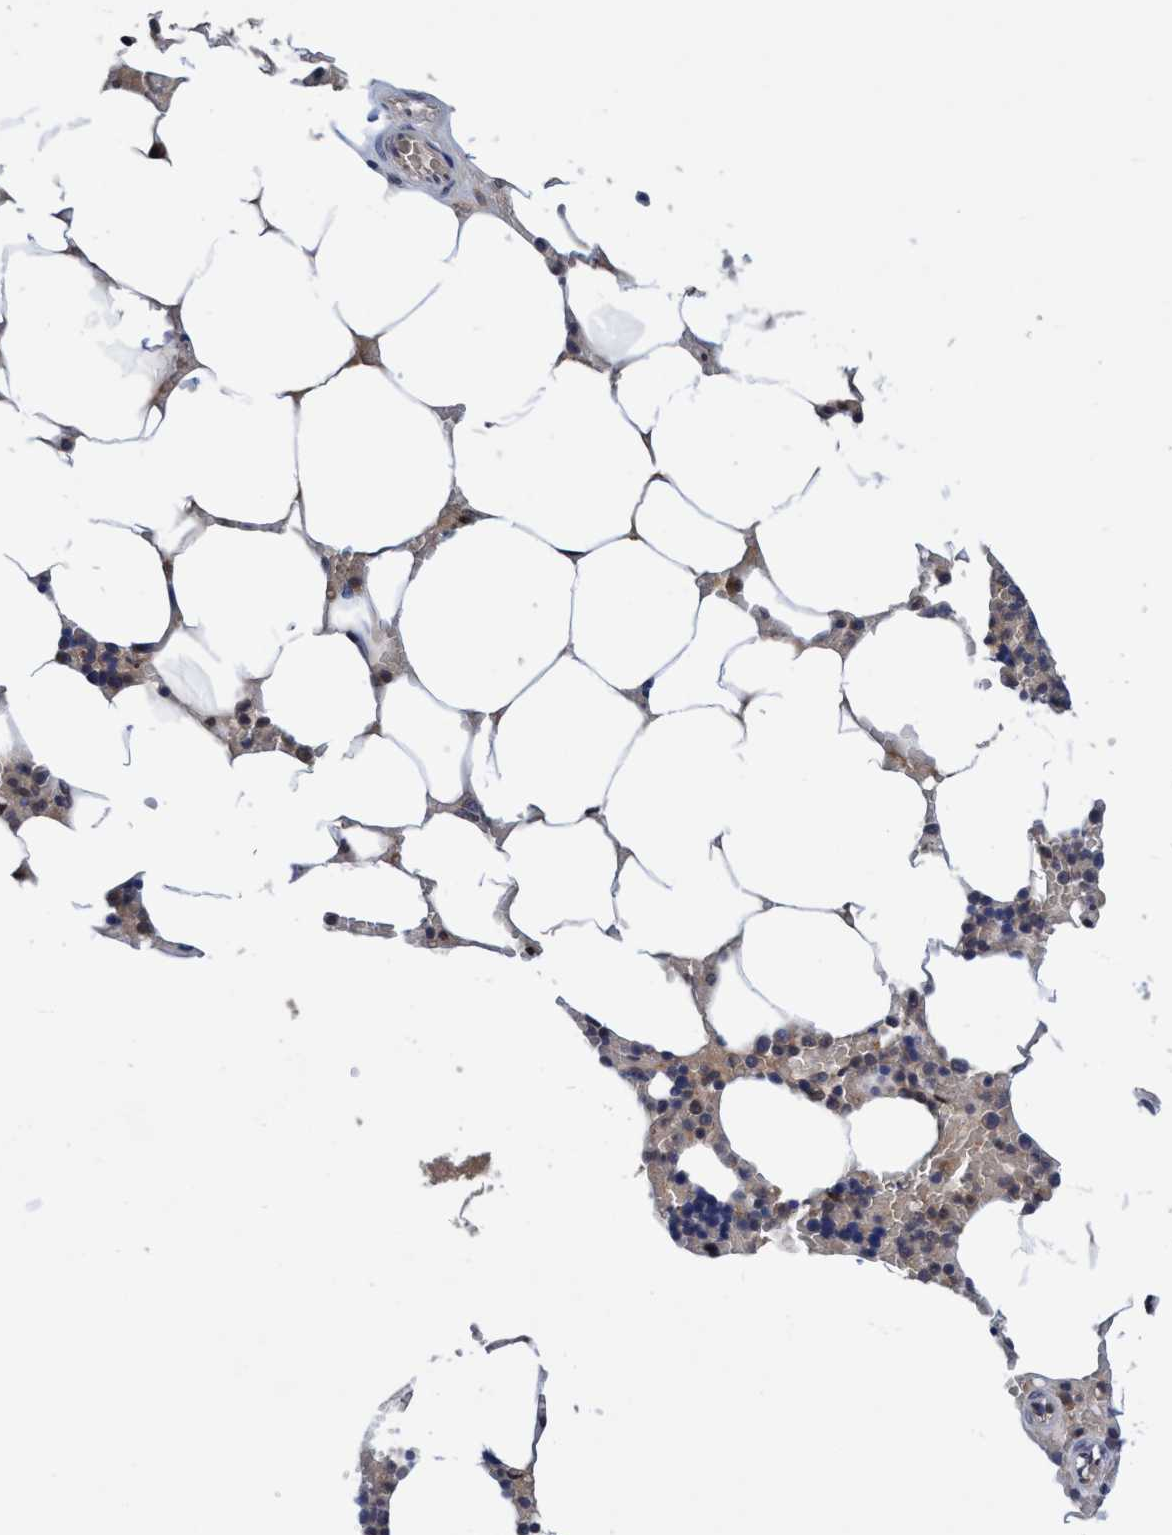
{"staining": {"intensity": "weak", "quantity": "<25%", "location": "cytoplasmic/membranous"}, "tissue": "bone marrow", "cell_type": "Hematopoietic cells", "image_type": "normal", "snomed": [{"axis": "morphology", "description": "Normal tissue, NOS"}, {"axis": "topography", "description": "Bone marrow"}], "caption": "Protein analysis of benign bone marrow shows no significant positivity in hematopoietic cells.", "gene": "PSMD12", "patient": {"sex": "male", "age": 70}}